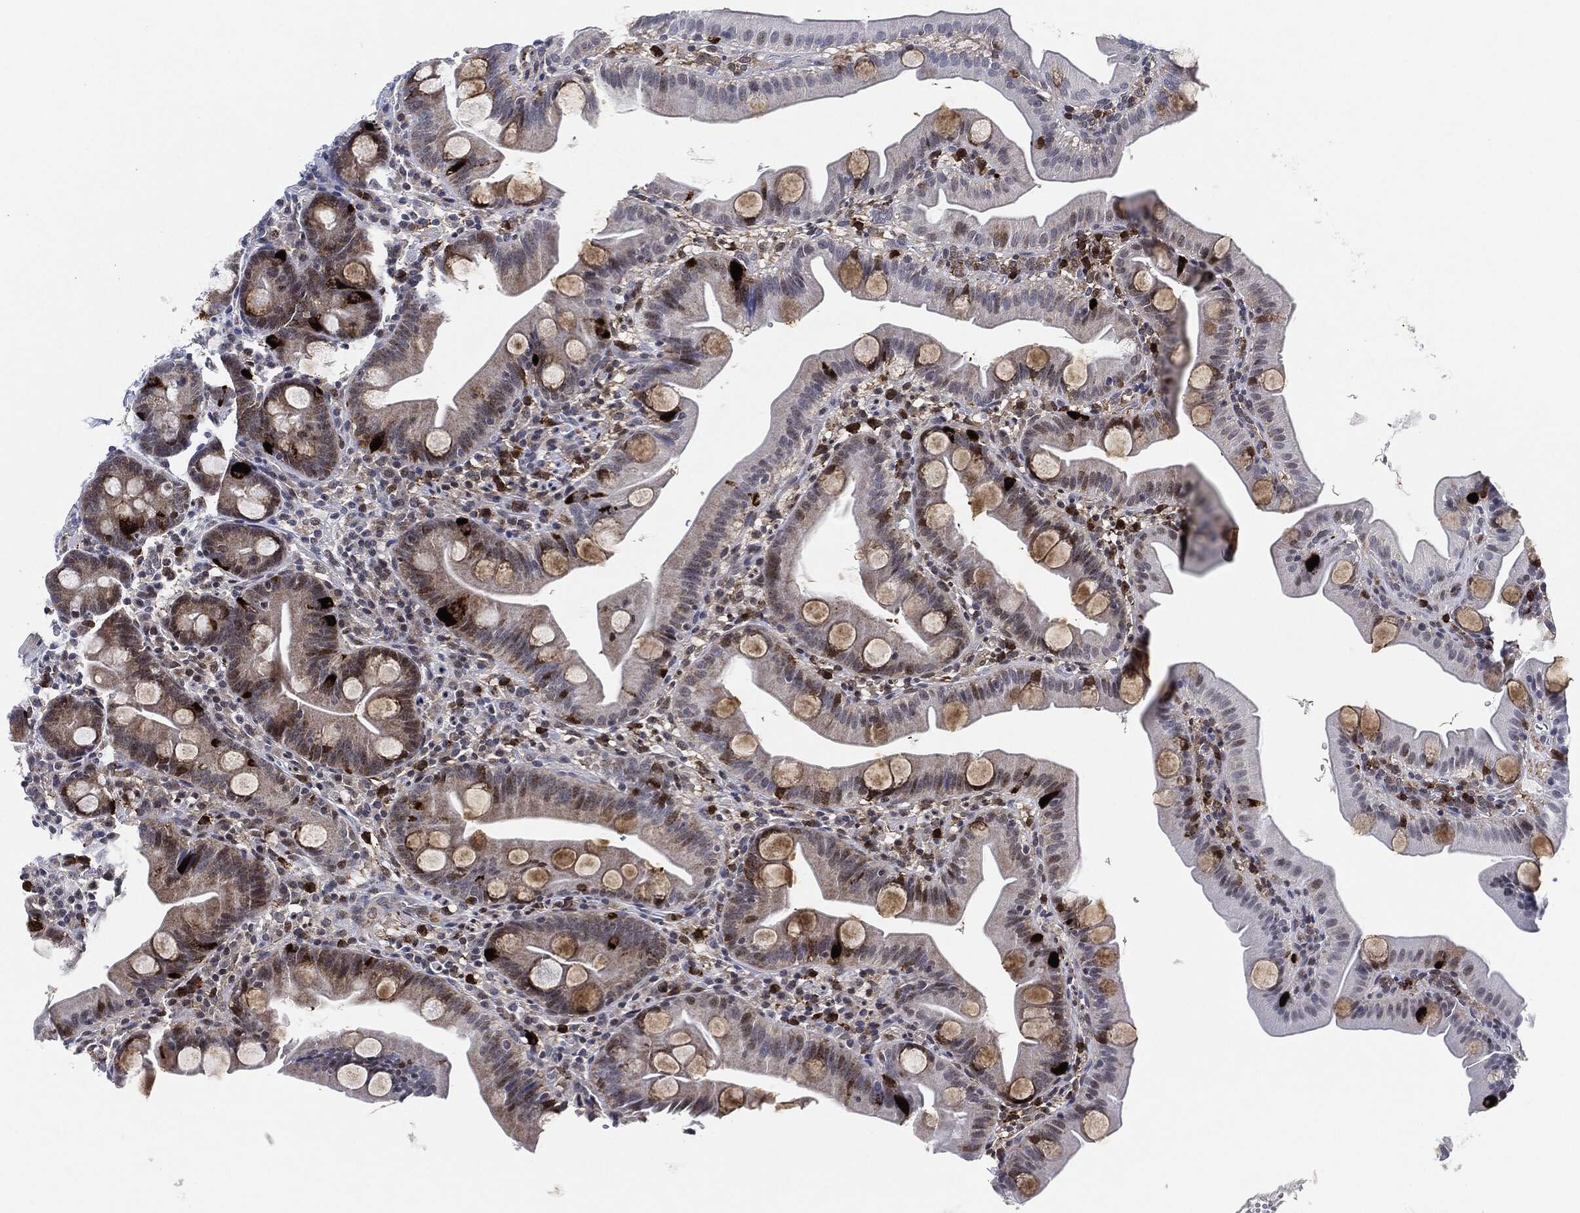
{"staining": {"intensity": "strong", "quantity": "<25%", "location": "cytoplasmic/membranous"}, "tissue": "small intestine", "cell_type": "Glandular cells", "image_type": "normal", "snomed": [{"axis": "morphology", "description": "Normal tissue, NOS"}, {"axis": "topography", "description": "Small intestine"}], "caption": "Small intestine stained with a brown dye displays strong cytoplasmic/membranous positive staining in approximately <25% of glandular cells.", "gene": "NANOS3", "patient": {"sex": "female", "age": 44}}